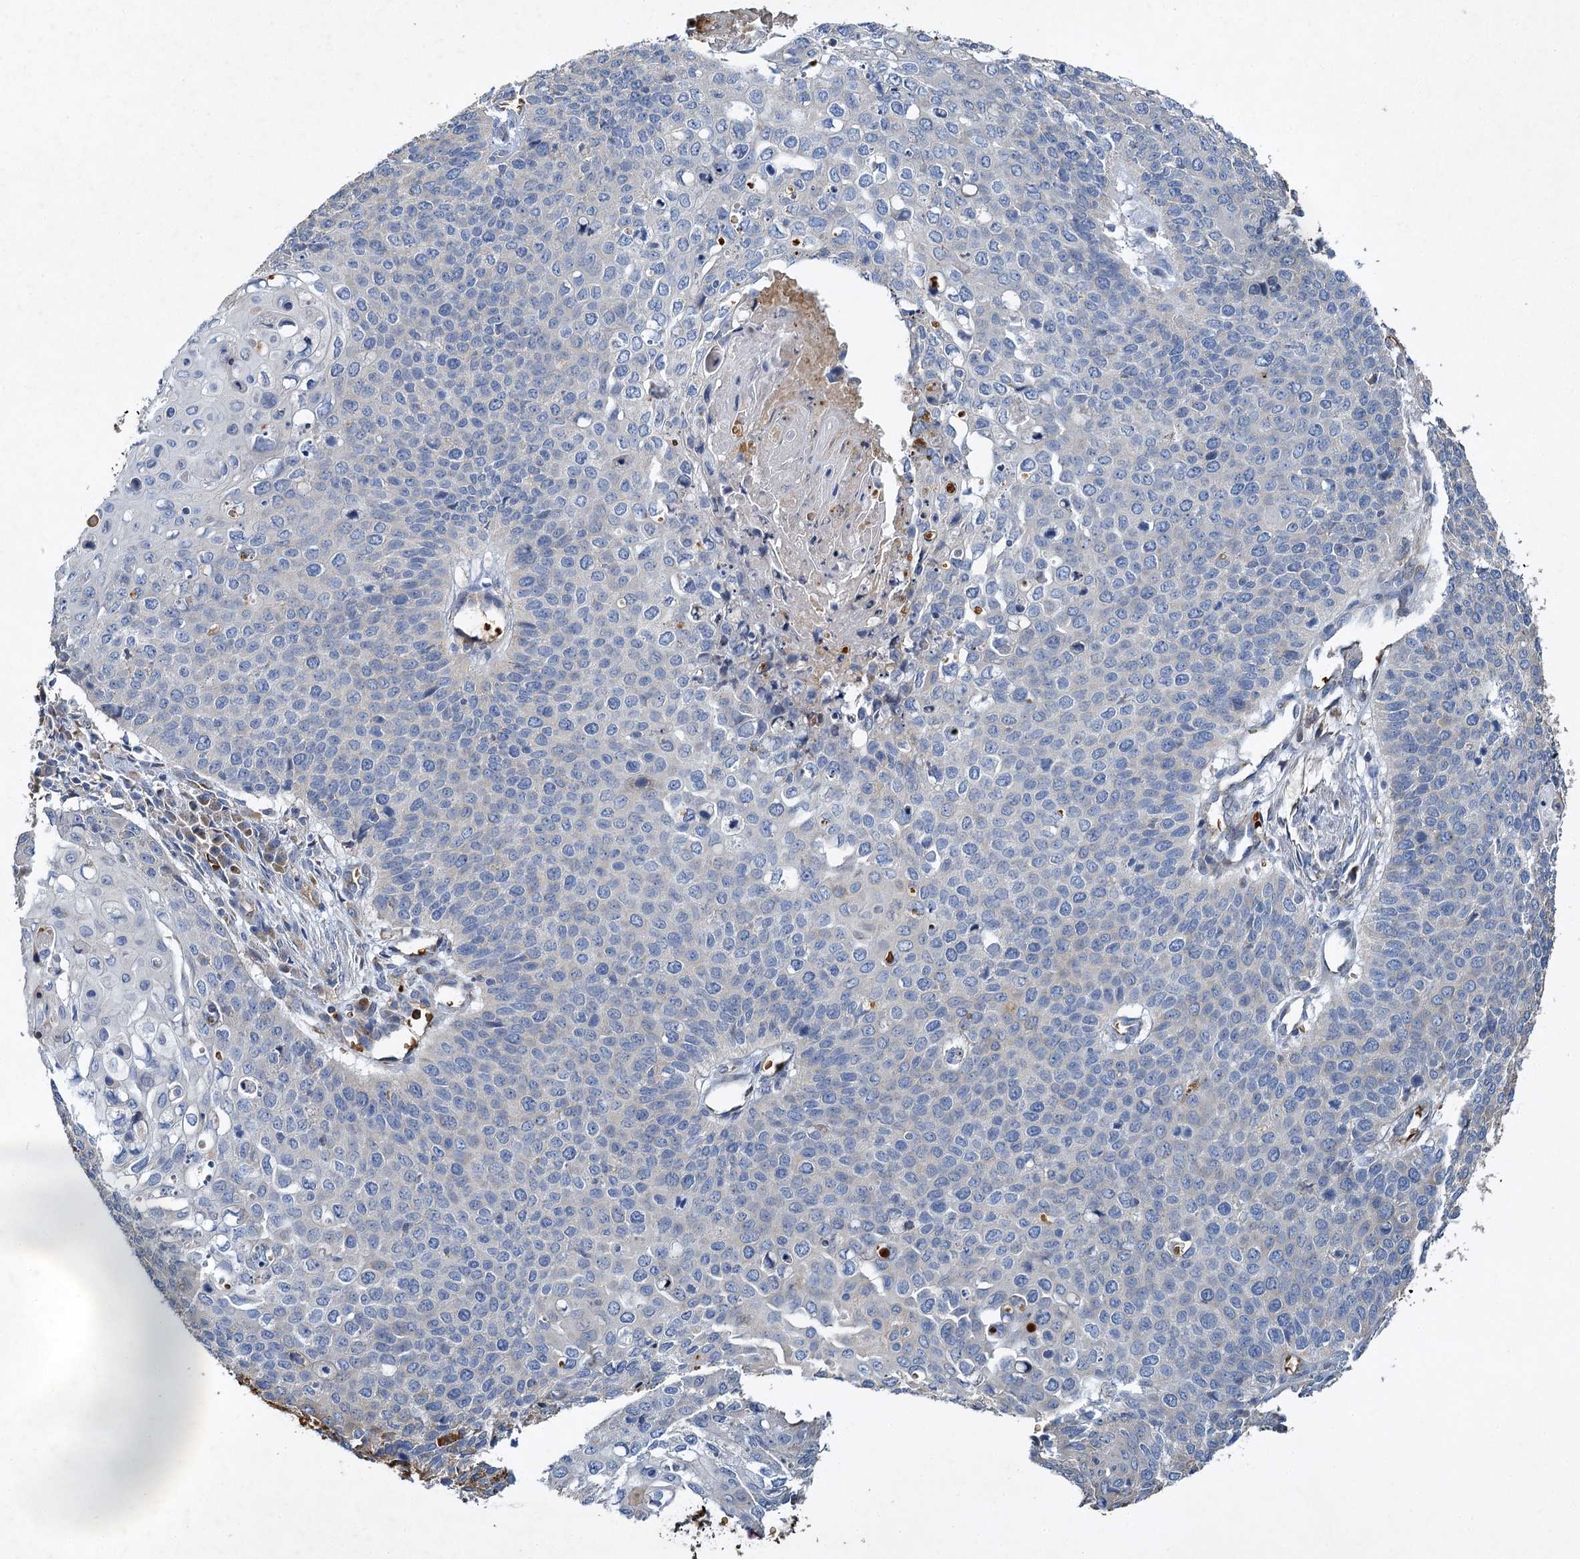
{"staining": {"intensity": "negative", "quantity": "none", "location": "none"}, "tissue": "cervical cancer", "cell_type": "Tumor cells", "image_type": "cancer", "snomed": [{"axis": "morphology", "description": "Squamous cell carcinoma, NOS"}, {"axis": "topography", "description": "Cervix"}], "caption": "A photomicrograph of cervical cancer stained for a protein shows no brown staining in tumor cells.", "gene": "BCS1L", "patient": {"sex": "female", "age": 39}}